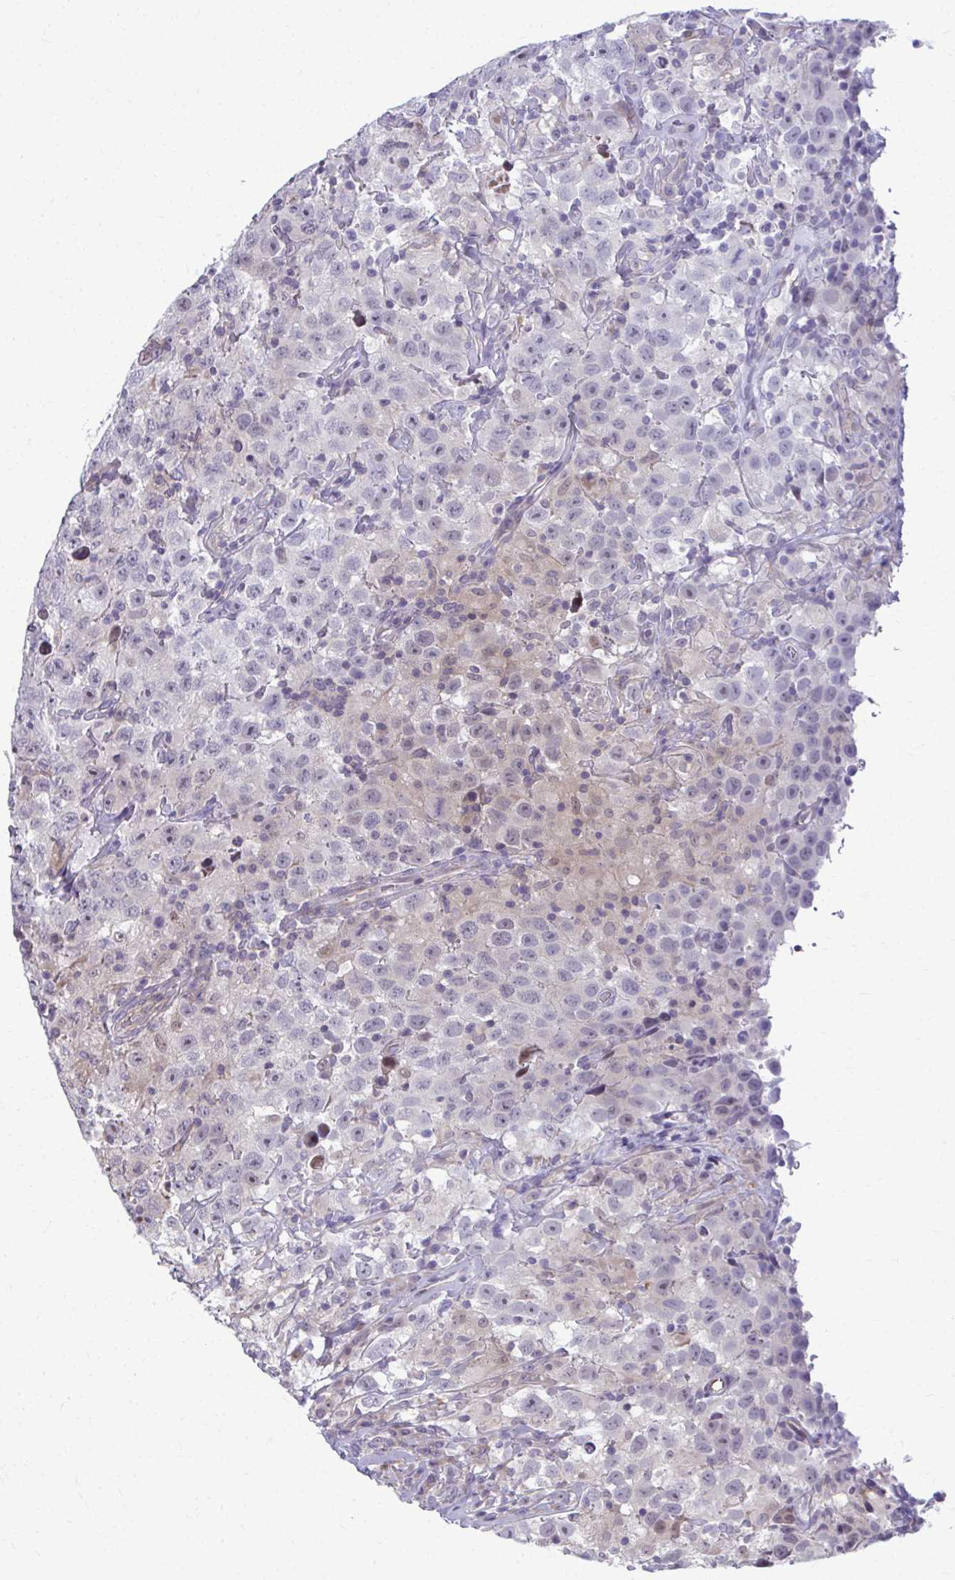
{"staining": {"intensity": "weak", "quantity": "<25%", "location": "cytoplasmic/membranous,nuclear"}, "tissue": "testis cancer", "cell_type": "Tumor cells", "image_type": "cancer", "snomed": [{"axis": "morphology", "description": "Seminoma, NOS"}, {"axis": "topography", "description": "Testis"}], "caption": "Immunohistochemistry (IHC) of human testis cancer (seminoma) demonstrates no expression in tumor cells.", "gene": "MAF1", "patient": {"sex": "male", "age": 41}}